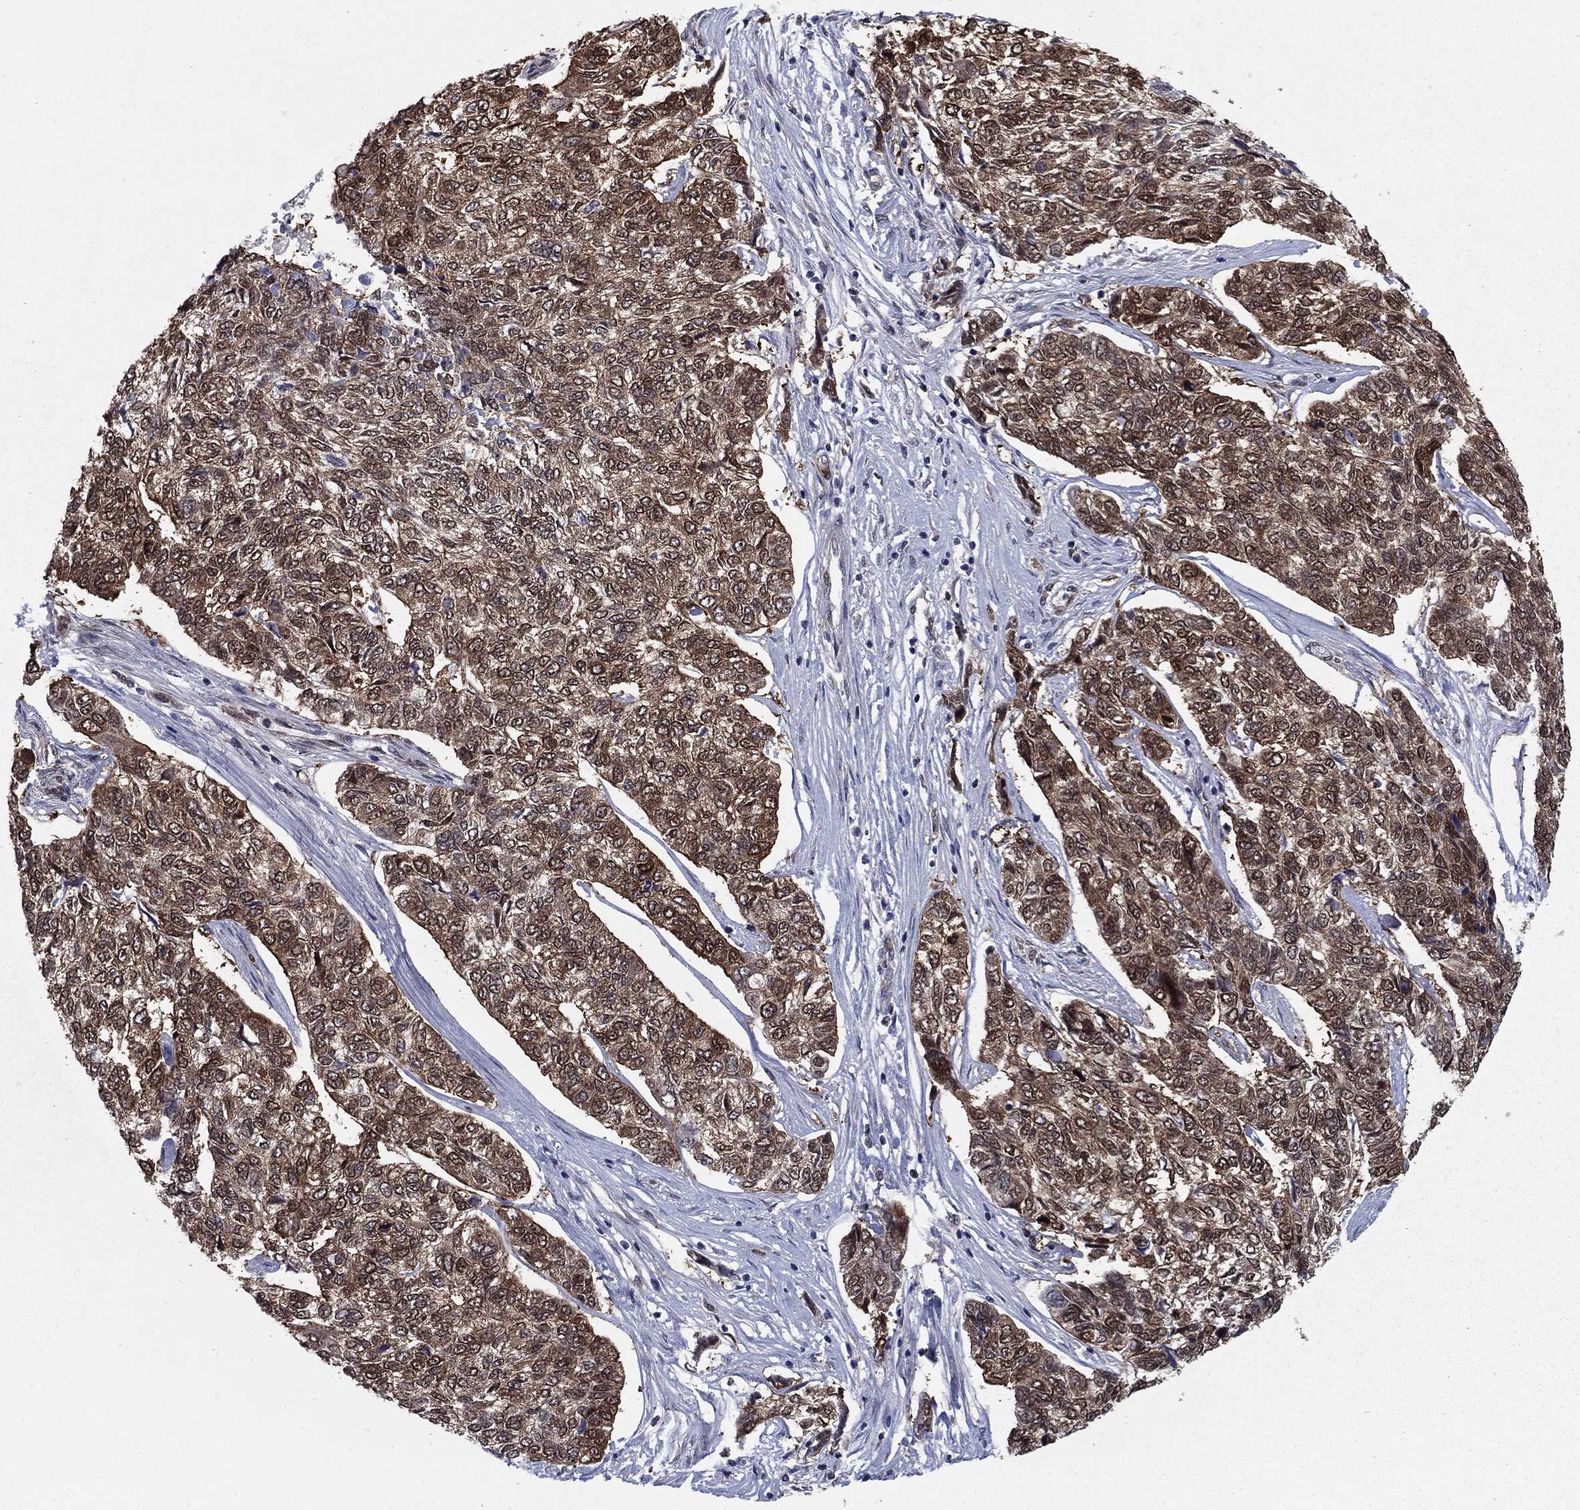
{"staining": {"intensity": "moderate", "quantity": ">75%", "location": "cytoplasmic/membranous"}, "tissue": "skin cancer", "cell_type": "Tumor cells", "image_type": "cancer", "snomed": [{"axis": "morphology", "description": "Basal cell carcinoma"}, {"axis": "topography", "description": "Skin"}], "caption": "Protein staining shows moderate cytoplasmic/membranous staining in about >75% of tumor cells in skin basal cell carcinoma.", "gene": "FKBP4", "patient": {"sex": "female", "age": 65}}